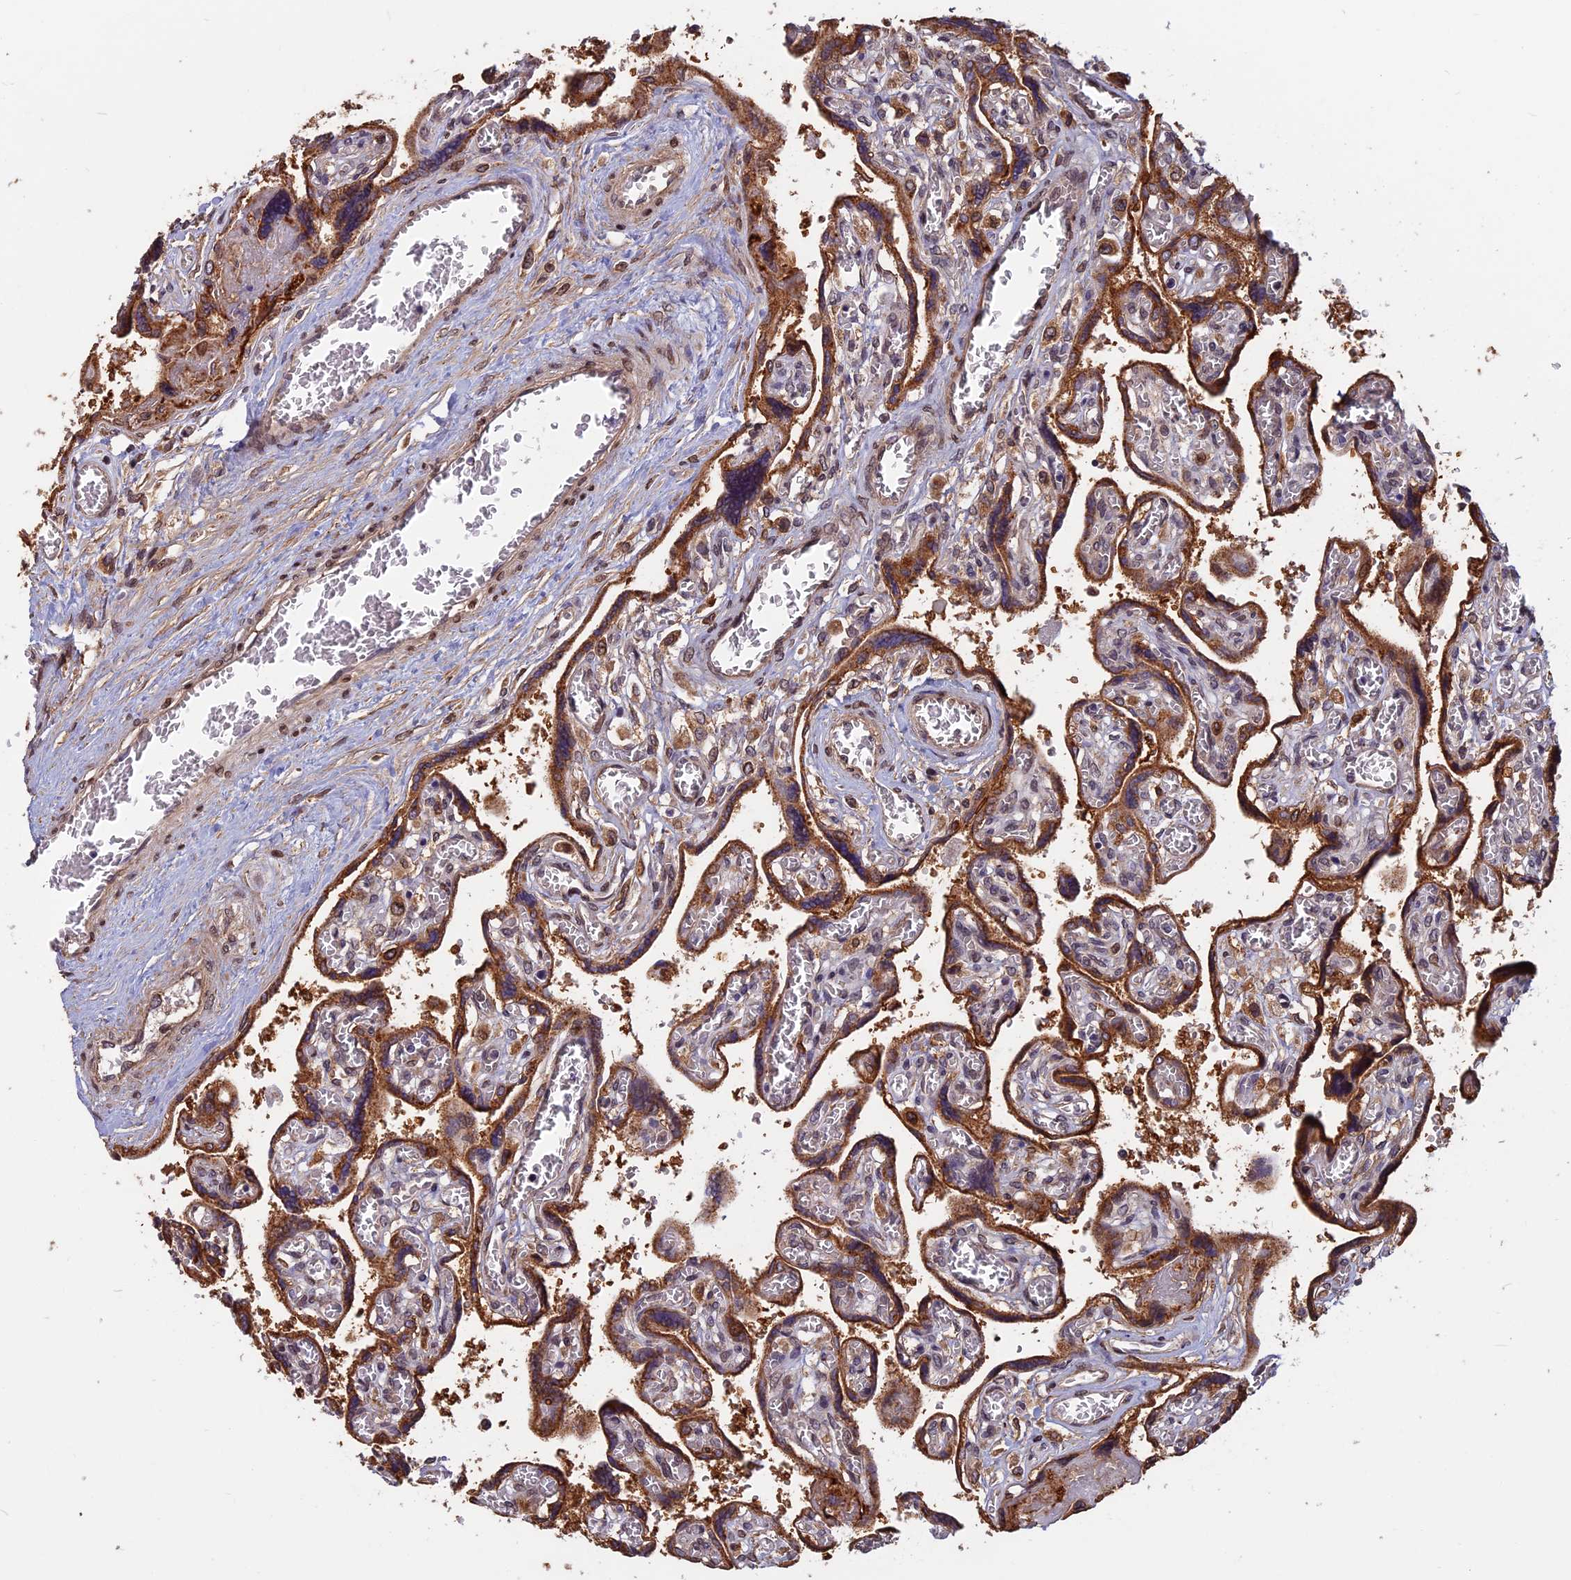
{"staining": {"intensity": "moderate", "quantity": ">75%", "location": "cytoplasmic/membranous,nuclear"}, "tissue": "placenta", "cell_type": "Trophoblastic cells", "image_type": "normal", "snomed": [{"axis": "morphology", "description": "Normal tissue, NOS"}, {"axis": "topography", "description": "Placenta"}], "caption": "Unremarkable placenta exhibits moderate cytoplasmic/membranous,nuclear expression in approximately >75% of trophoblastic cells (Stains: DAB in brown, nuclei in blue, Microscopy: brightfield microscopy at high magnification)..", "gene": "SPG11", "patient": {"sex": "female", "age": 39}}